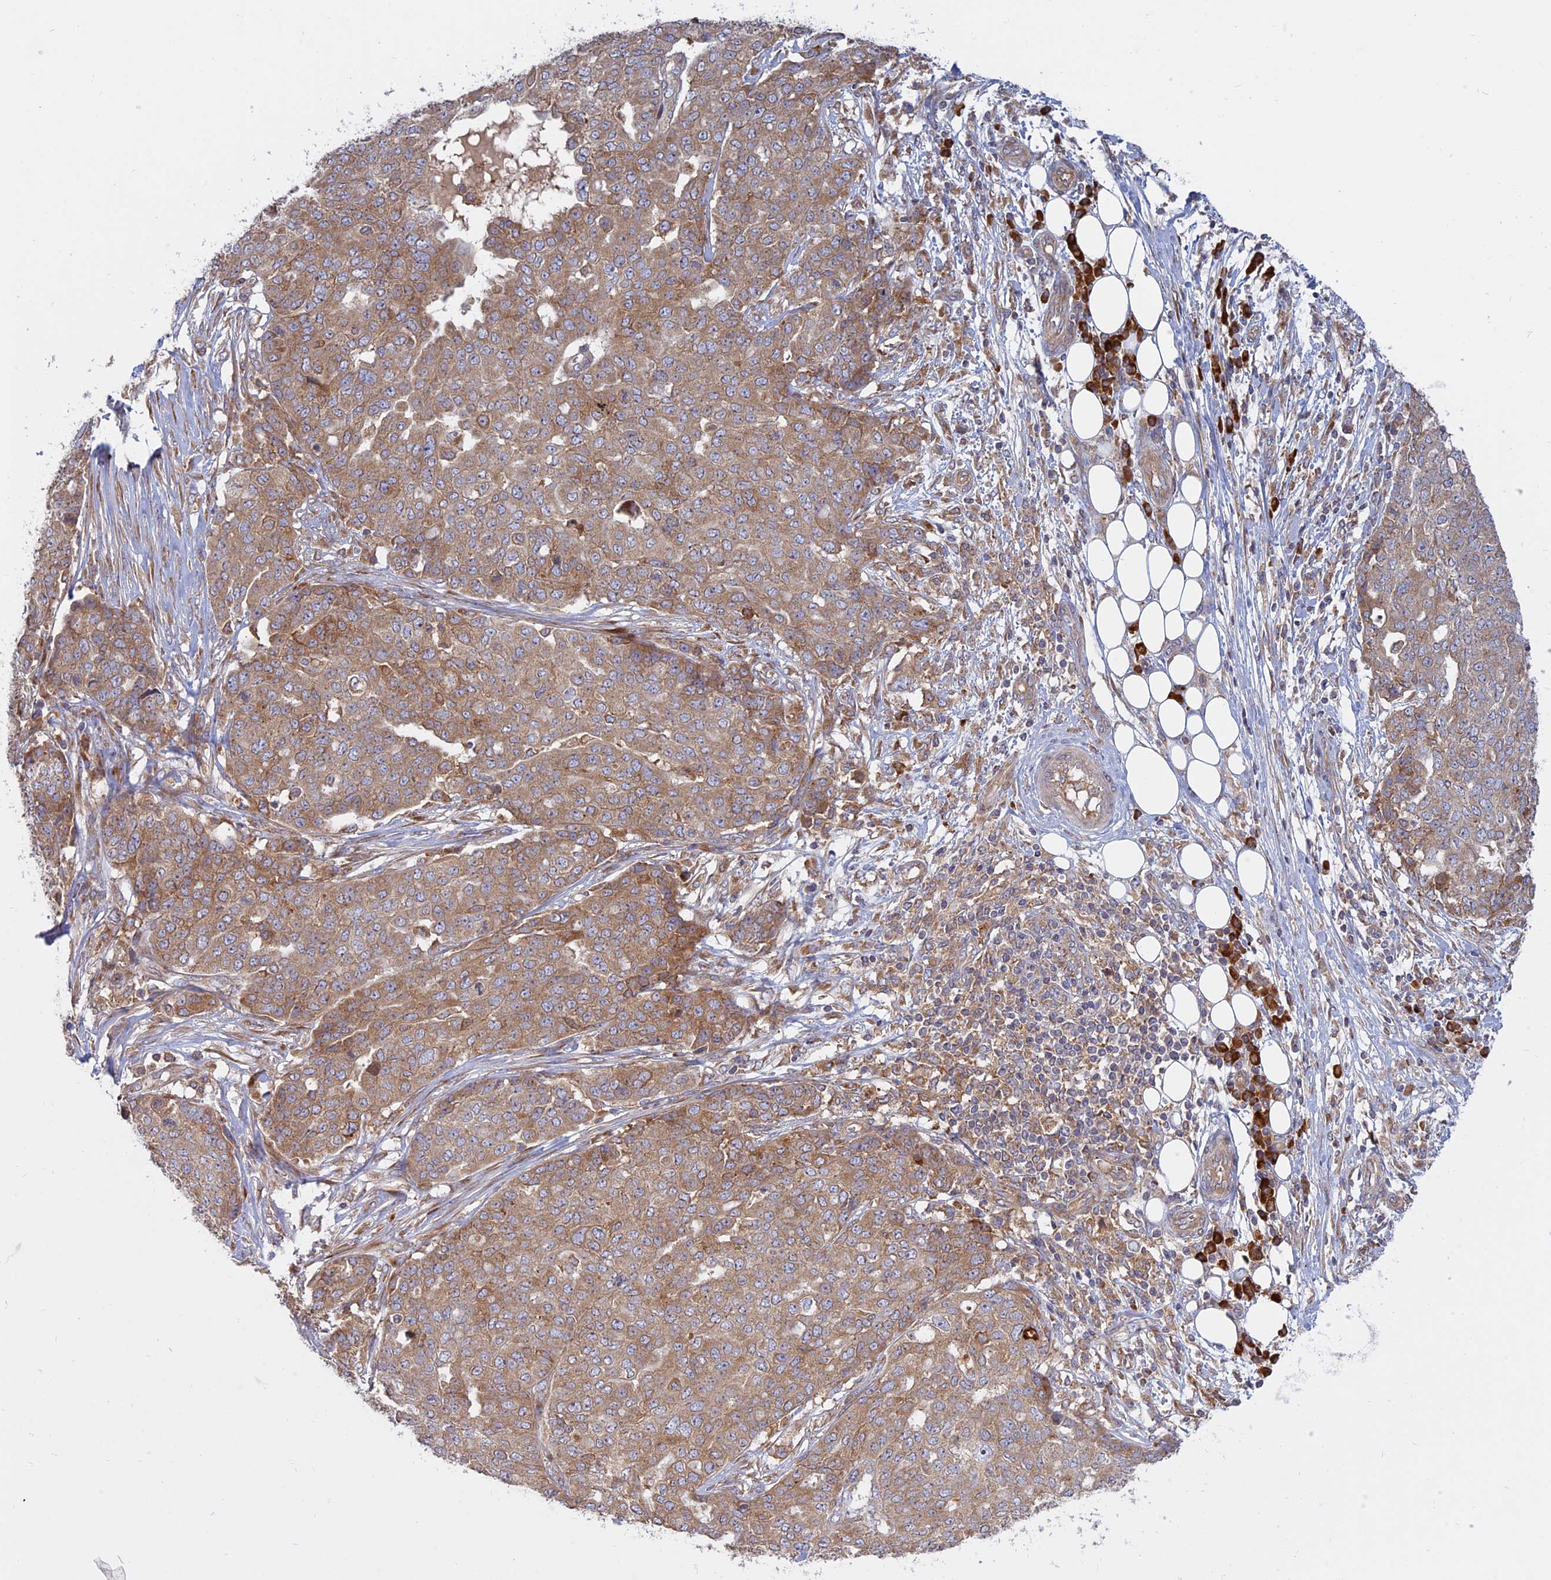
{"staining": {"intensity": "moderate", "quantity": ">75%", "location": "cytoplasmic/membranous"}, "tissue": "ovarian cancer", "cell_type": "Tumor cells", "image_type": "cancer", "snomed": [{"axis": "morphology", "description": "Cystadenocarcinoma, serous, NOS"}, {"axis": "topography", "description": "Soft tissue"}, {"axis": "topography", "description": "Ovary"}], "caption": "An IHC image of neoplastic tissue is shown. Protein staining in brown shows moderate cytoplasmic/membranous positivity in ovarian cancer (serous cystadenocarcinoma) within tumor cells. Using DAB (3,3'-diaminobenzidine) (brown) and hematoxylin (blue) stains, captured at high magnification using brightfield microscopy.", "gene": "TMEM208", "patient": {"sex": "female", "age": 57}}